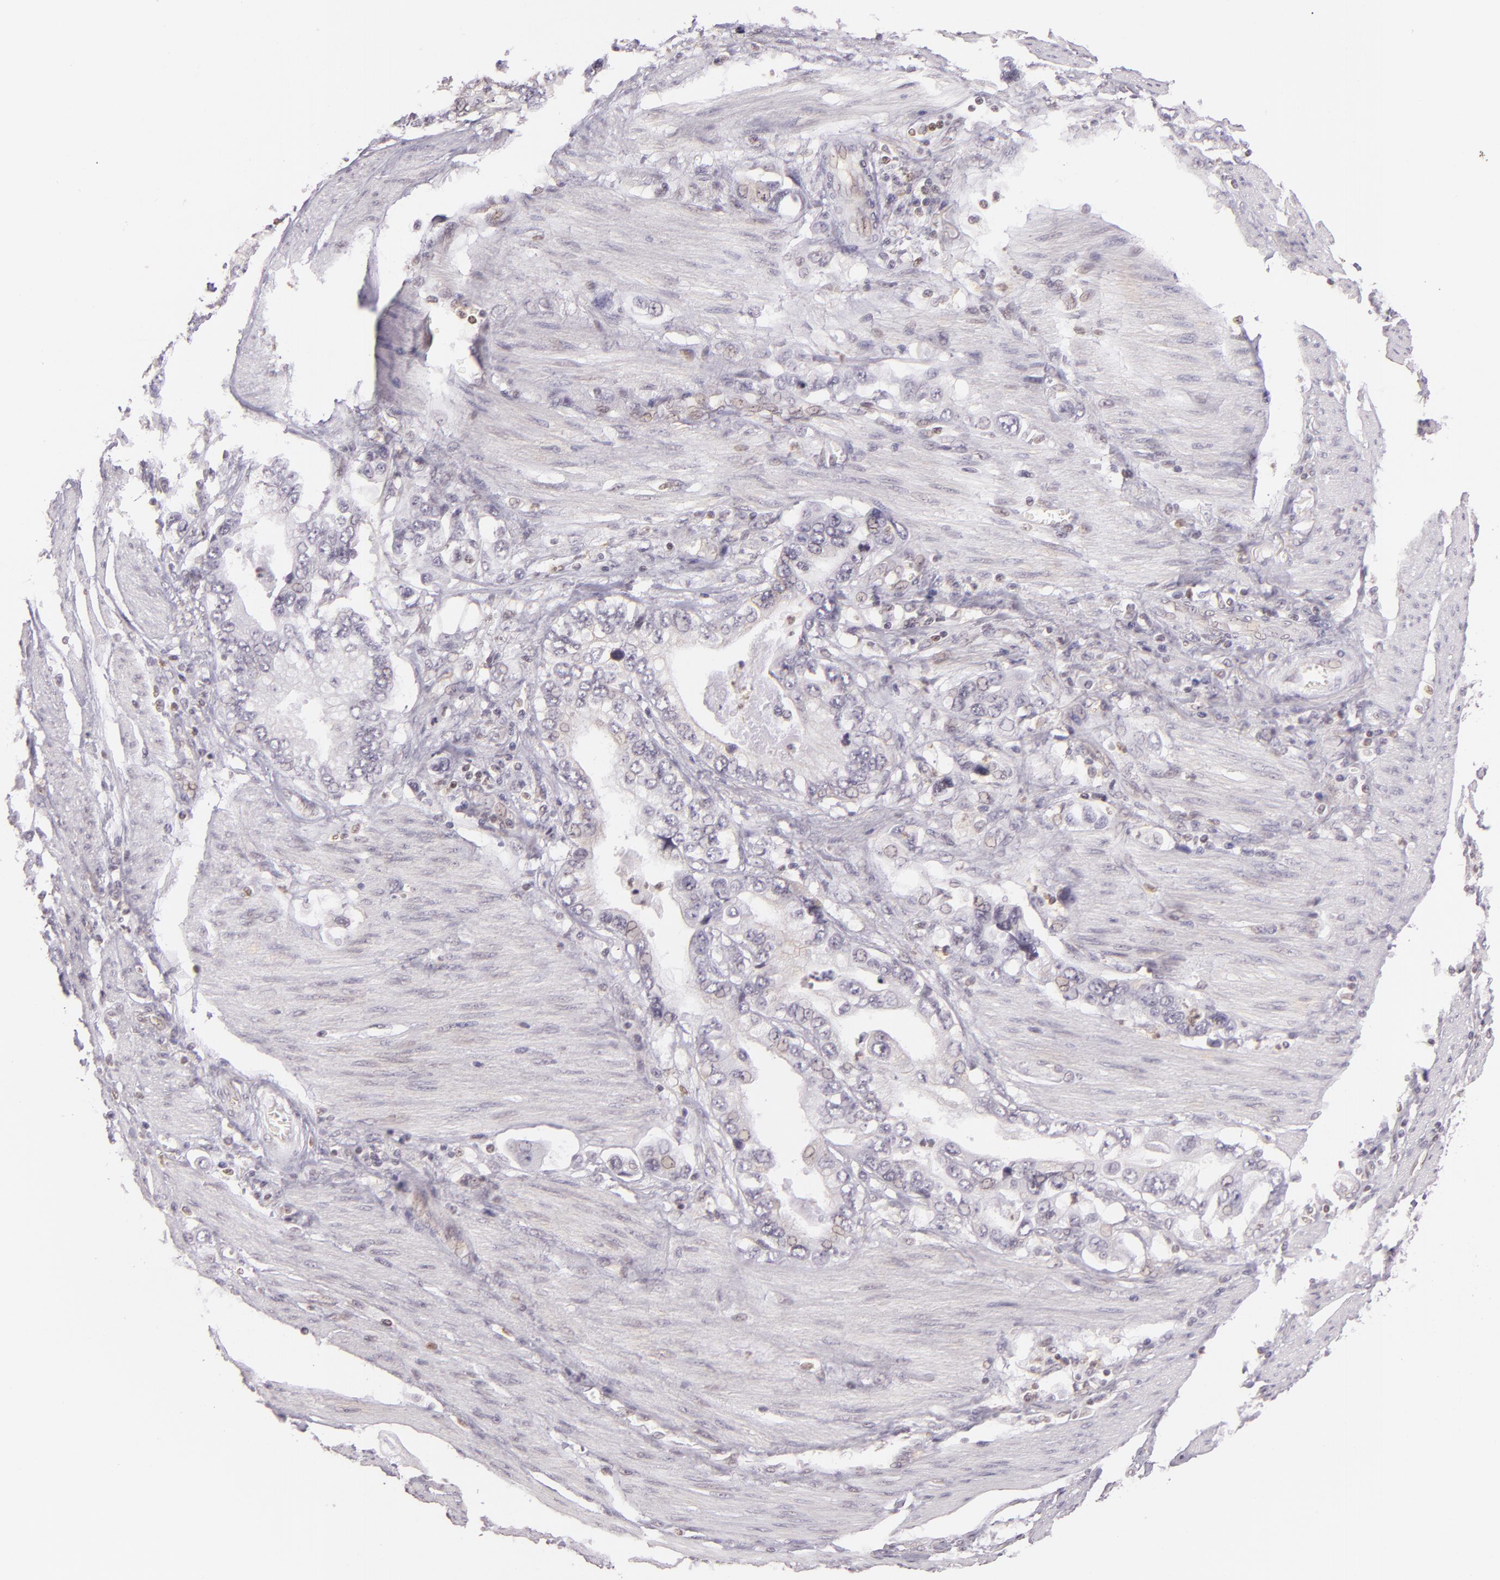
{"staining": {"intensity": "weak", "quantity": "<25%", "location": "cytoplasmic/membranous"}, "tissue": "stomach cancer", "cell_type": "Tumor cells", "image_type": "cancer", "snomed": [{"axis": "morphology", "description": "Adenocarcinoma, NOS"}, {"axis": "topography", "description": "Pancreas"}, {"axis": "topography", "description": "Stomach, upper"}], "caption": "This is an immunohistochemistry (IHC) histopathology image of adenocarcinoma (stomach). There is no positivity in tumor cells.", "gene": "IMPDH1", "patient": {"sex": "male", "age": 77}}